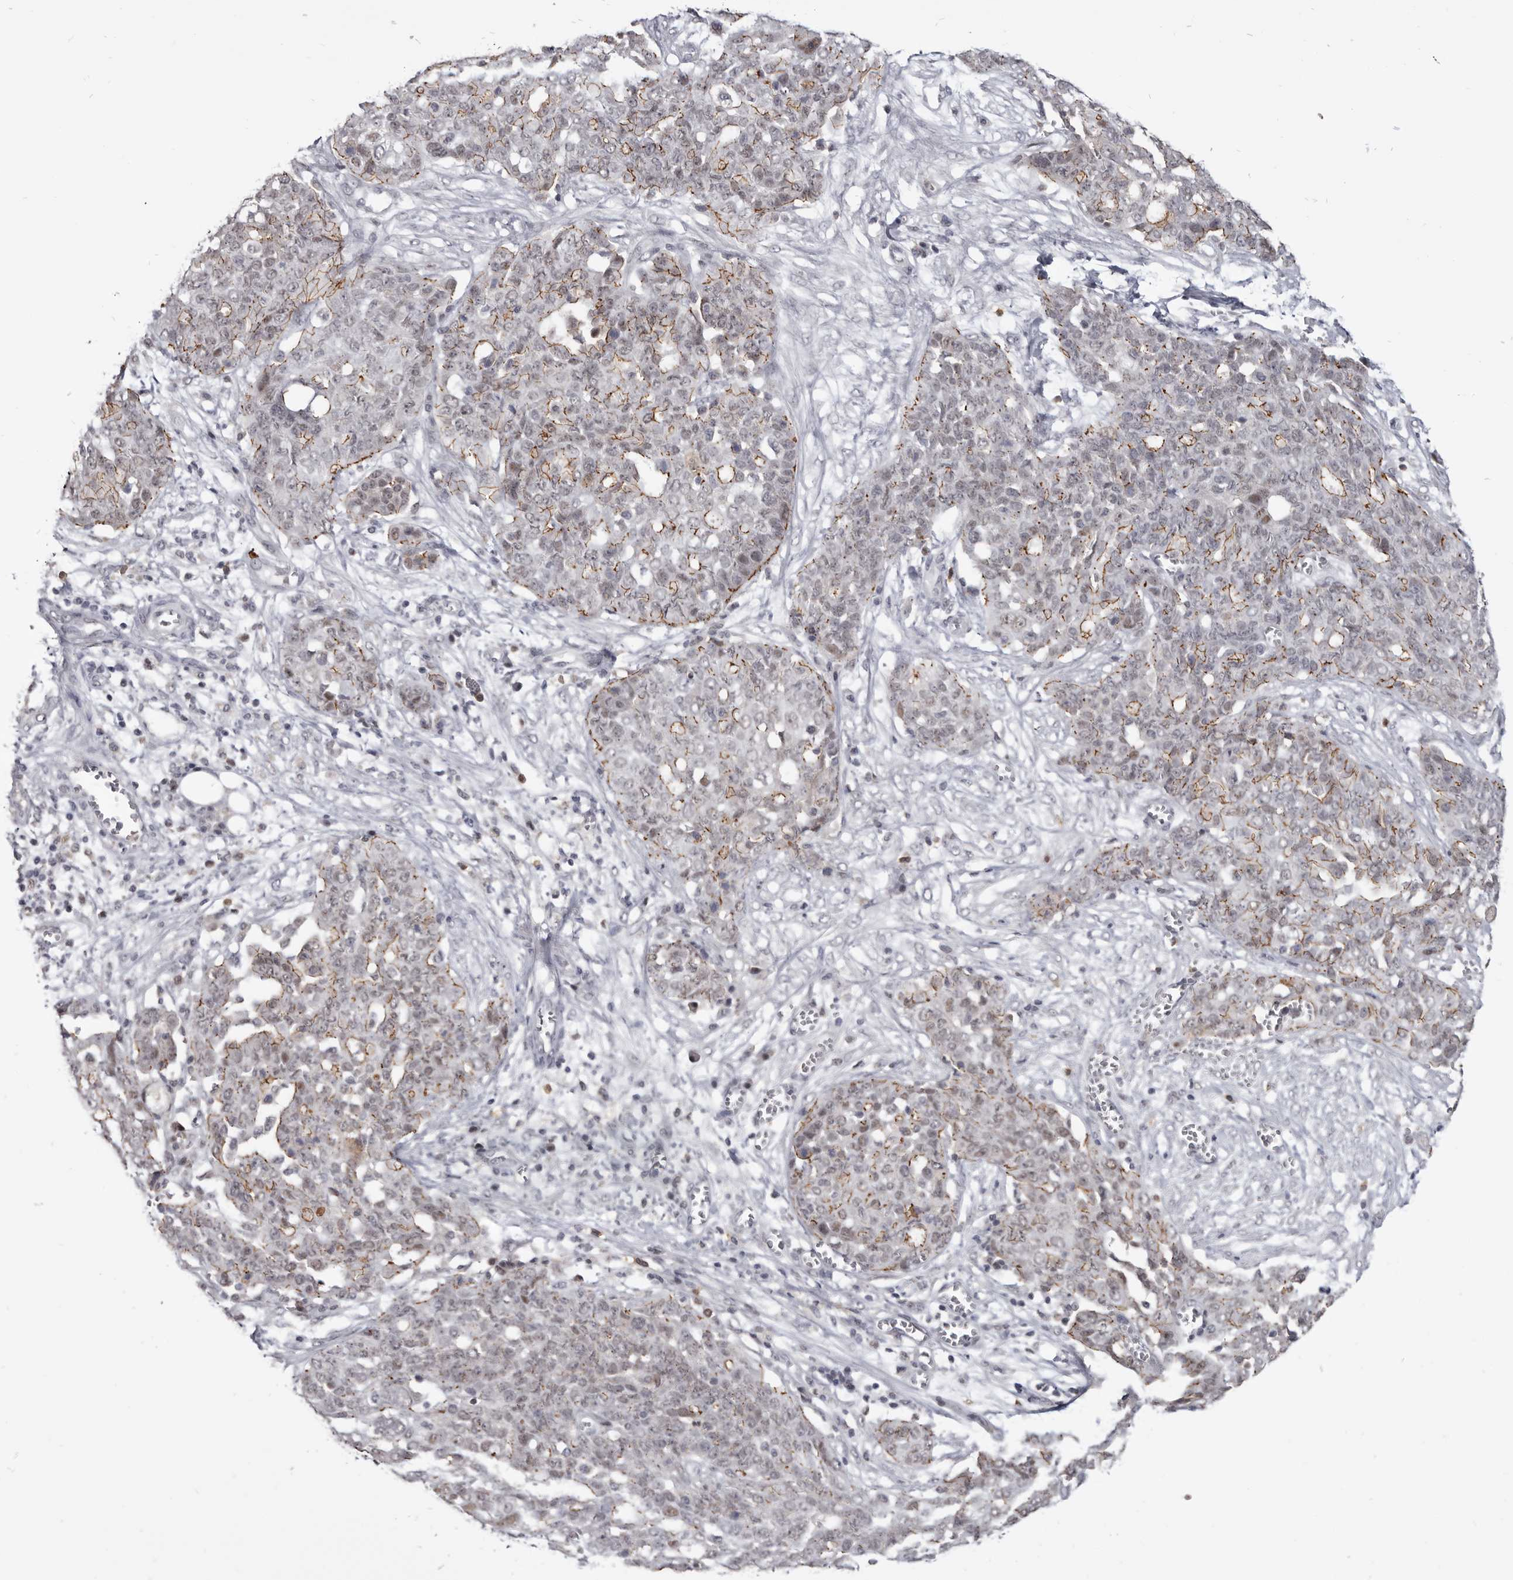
{"staining": {"intensity": "moderate", "quantity": "25%-75%", "location": "cytoplasmic/membranous,nuclear"}, "tissue": "ovarian cancer", "cell_type": "Tumor cells", "image_type": "cancer", "snomed": [{"axis": "morphology", "description": "Cystadenocarcinoma, serous, NOS"}, {"axis": "topography", "description": "Soft tissue"}, {"axis": "topography", "description": "Ovary"}], "caption": "Ovarian serous cystadenocarcinoma stained with a brown dye shows moderate cytoplasmic/membranous and nuclear positive positivity in approximately 25%-75% of tumor cells.", "gene": "CGN", "patient": {"sex": "female", "age": 57}}